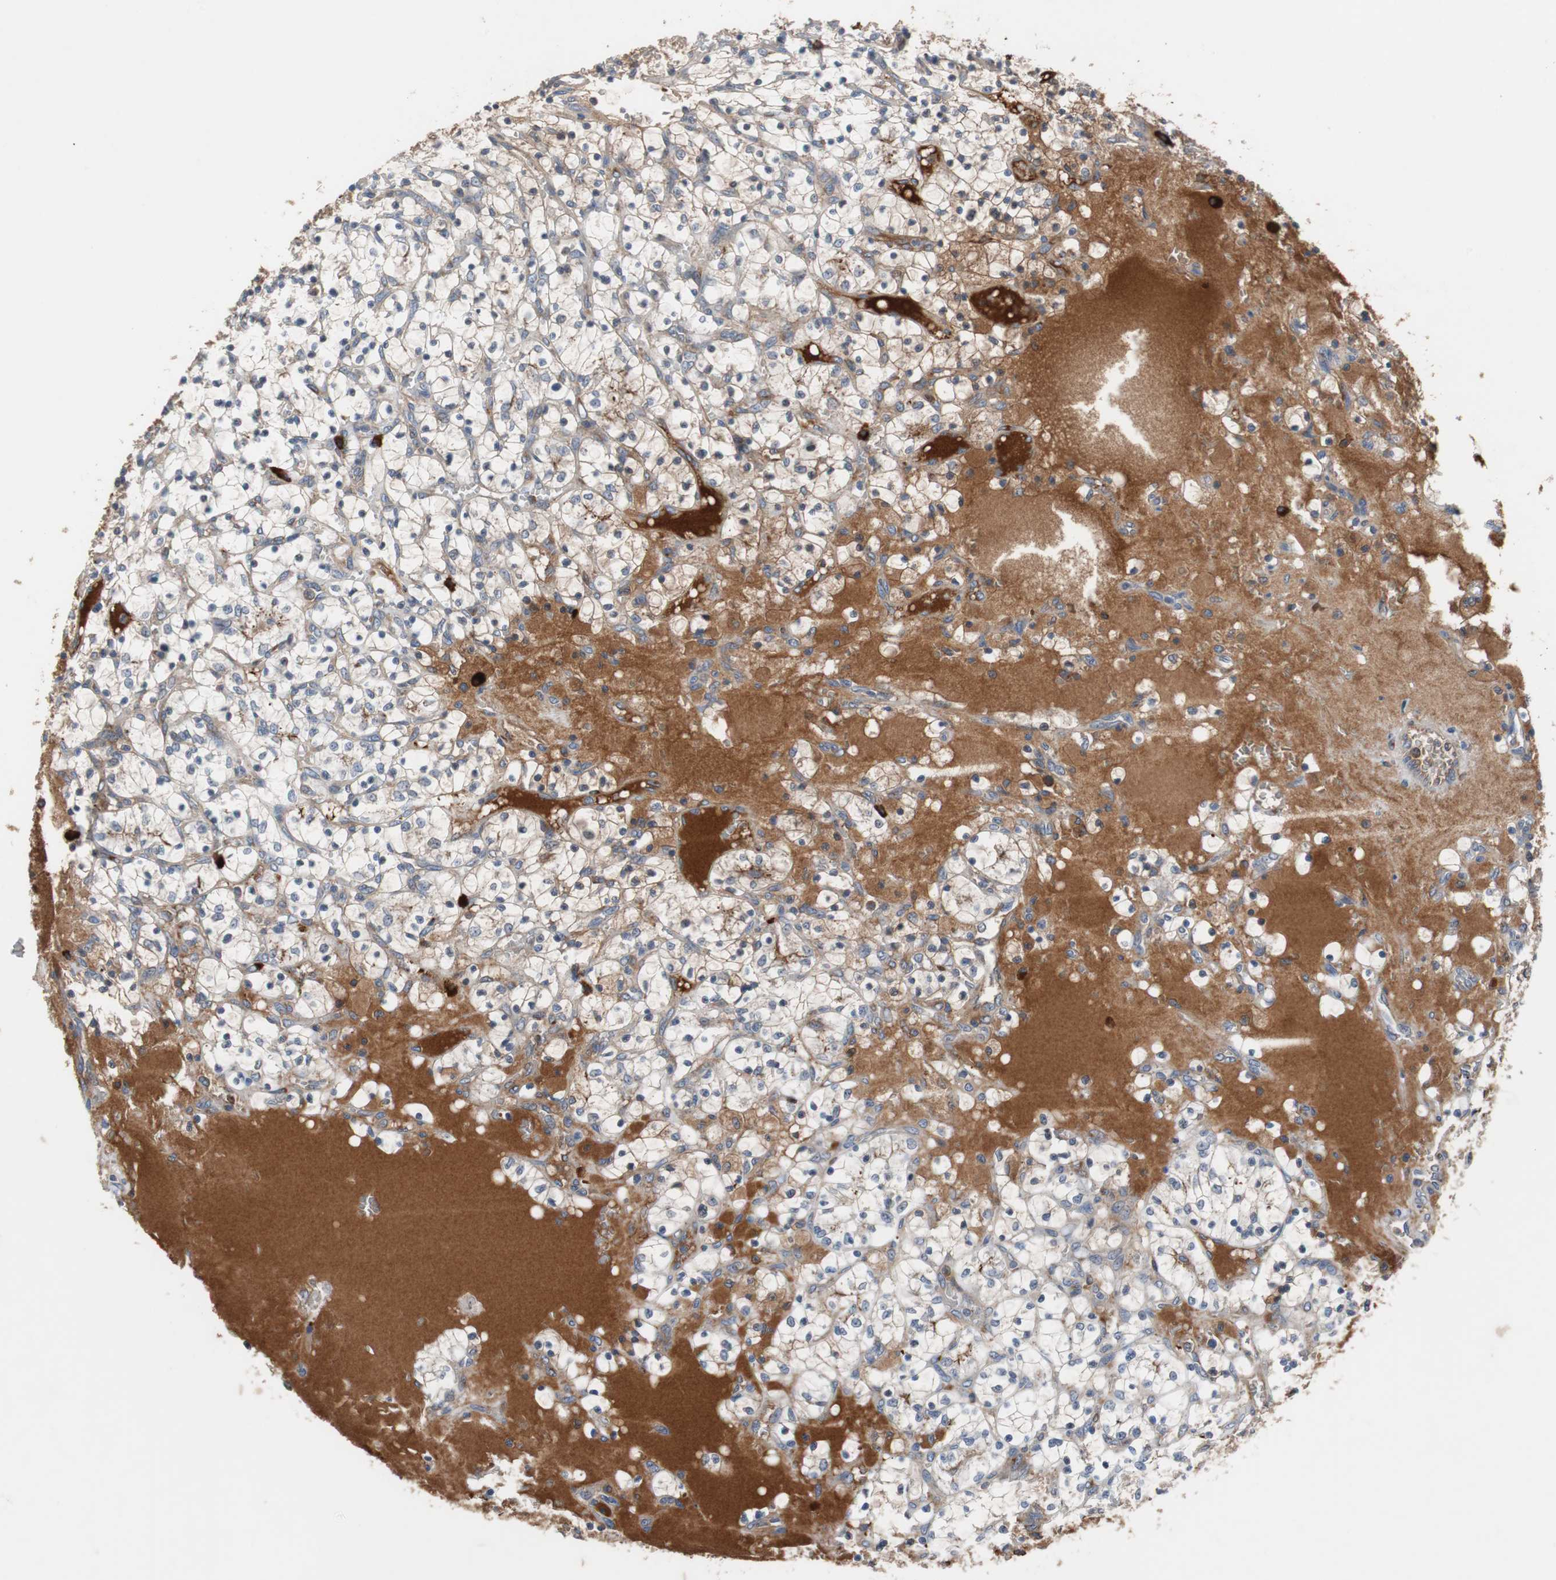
{"staining": {"intensity": "weak", "quantity": "25%-75%", "location": "cytoplasmic/membranous"}, "tissue": "renal cancer", "cell_type": "Tumor cells", "image_type": "cancer", "snomed": [{"axis": "morphology", "description": "Adenocarcinoma, NOS"}, {"axis": "topography", "description": "Kidney"}], "caption": "Immunohistochemical staining of human renal cancer (adenocarcinoma) shows low levels of weak cytoplasmic/membranous expression in approximately 25%-75% of tumor cells.", "gene": "SORT1", "patient": {"sex": "female", "age": 69}}